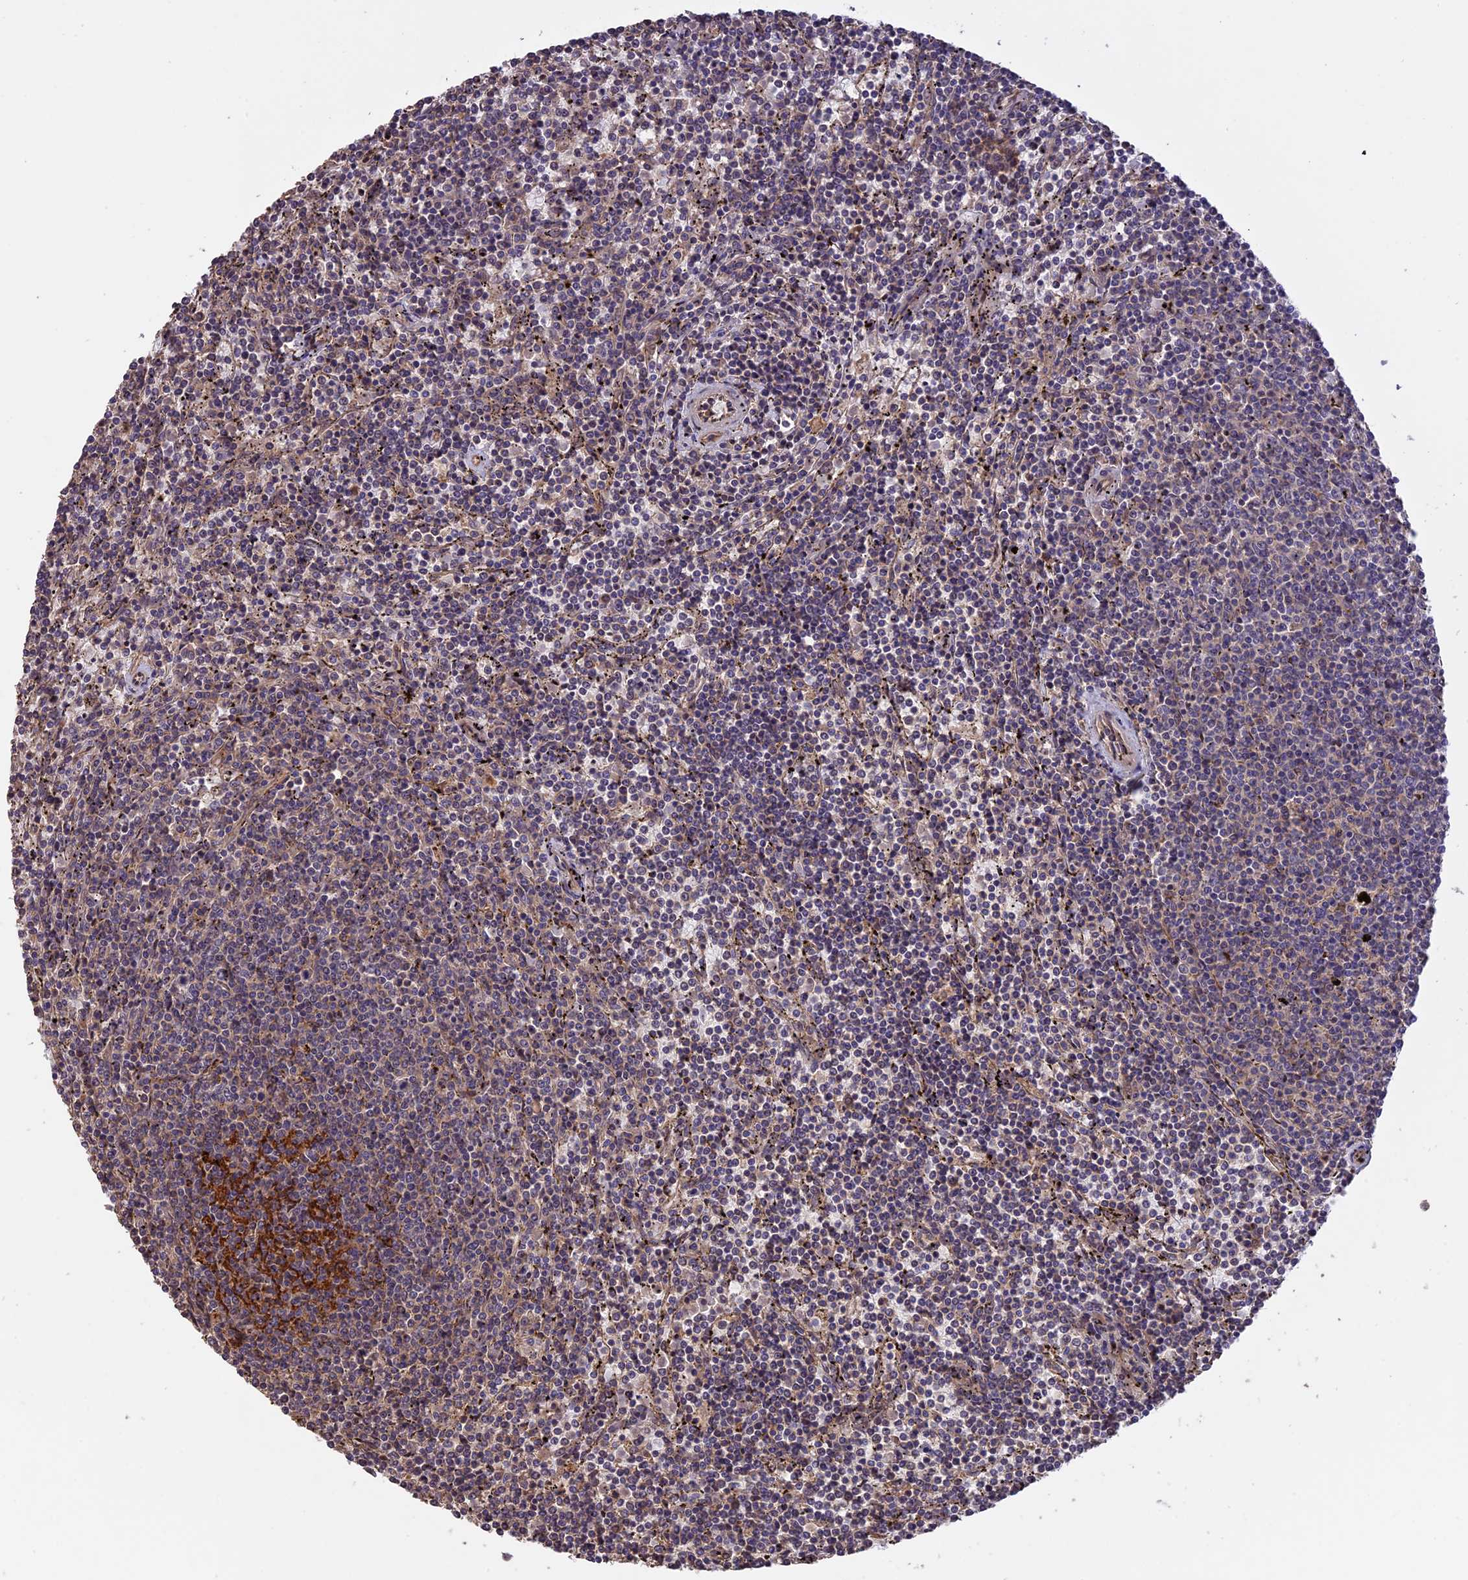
{"staining": {"intensity": "negative", "quantity": "none", "location": "none"}, "tissue": "lymphoma", "cell_type": "Tumor cells", "image_type": "cancer", "snomed": [{"axis": "morphology", "description": "Malignant lymphoma, non-Hodgkin's type, Low grade"}, {"axis": "topography", "description": "Spleen"}], "caption": "This is an IHC histopathology image of lymphoma. There is no staining in tumor cells.", "gene": "RASAL1", "patient": {"sex": "female", "age": 50}}